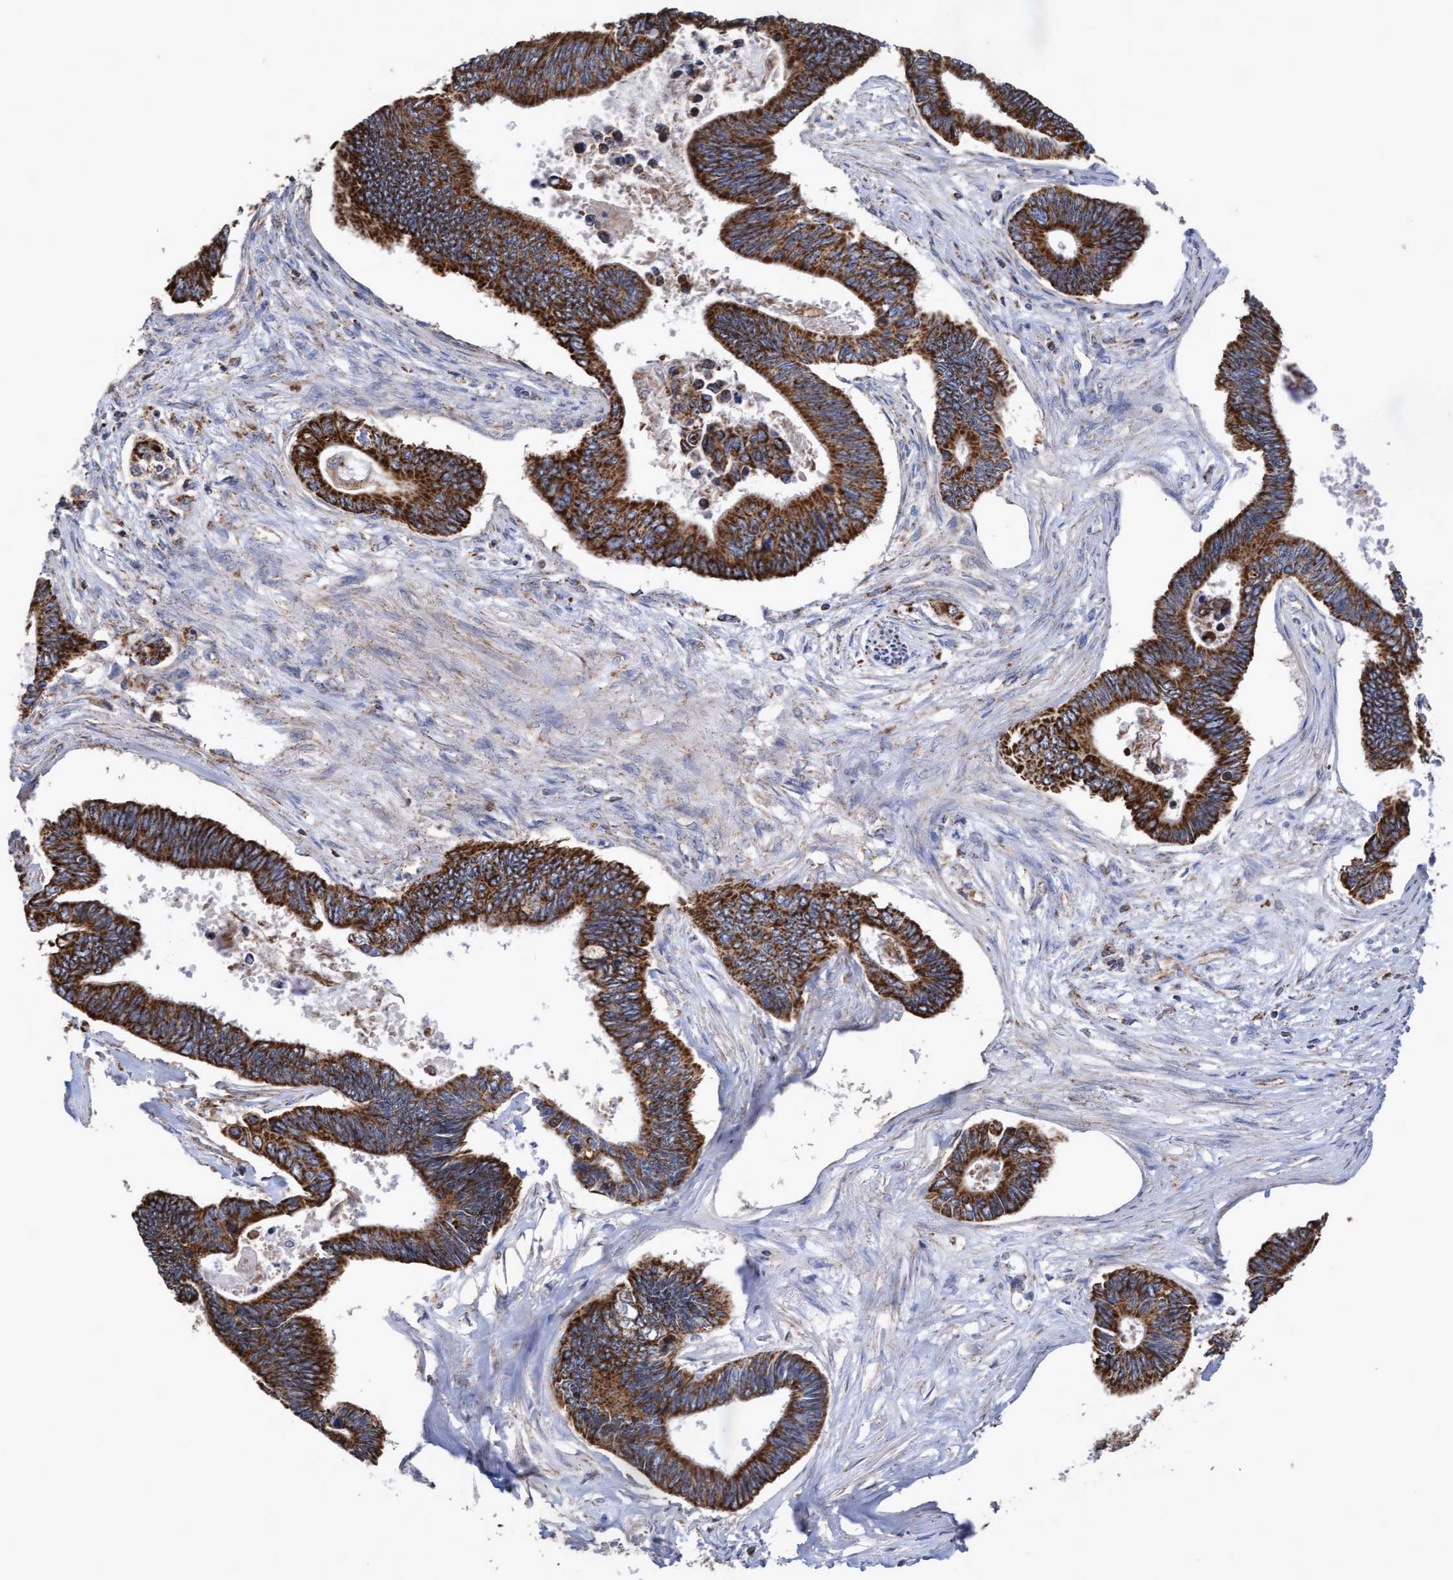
{"staining": {"intensity": "strong", "quantity": ">75%", "location": "cytoplasmic/membranous"}, "tissue": "pancreatic cancer", "cell_type": "Tumor cells", "image_type": "cancer", "snomed": [{"axis": "morphology", "description": "Adenocarcinoma, NOS"}, {"axis": "topography", "description": "Pancreas"}], "caption": "A high-resolution micrograph shows immunohistochemistry staining of pancreatic adenocarcinoma, which demonstrates strong cytoplasmic/membranous staining in approximately >75% of tumor cells. (IHC, brightfield microscopy, high magnification).", "gene": "COBL", "patient": {"sex": "female", "age": 70}}